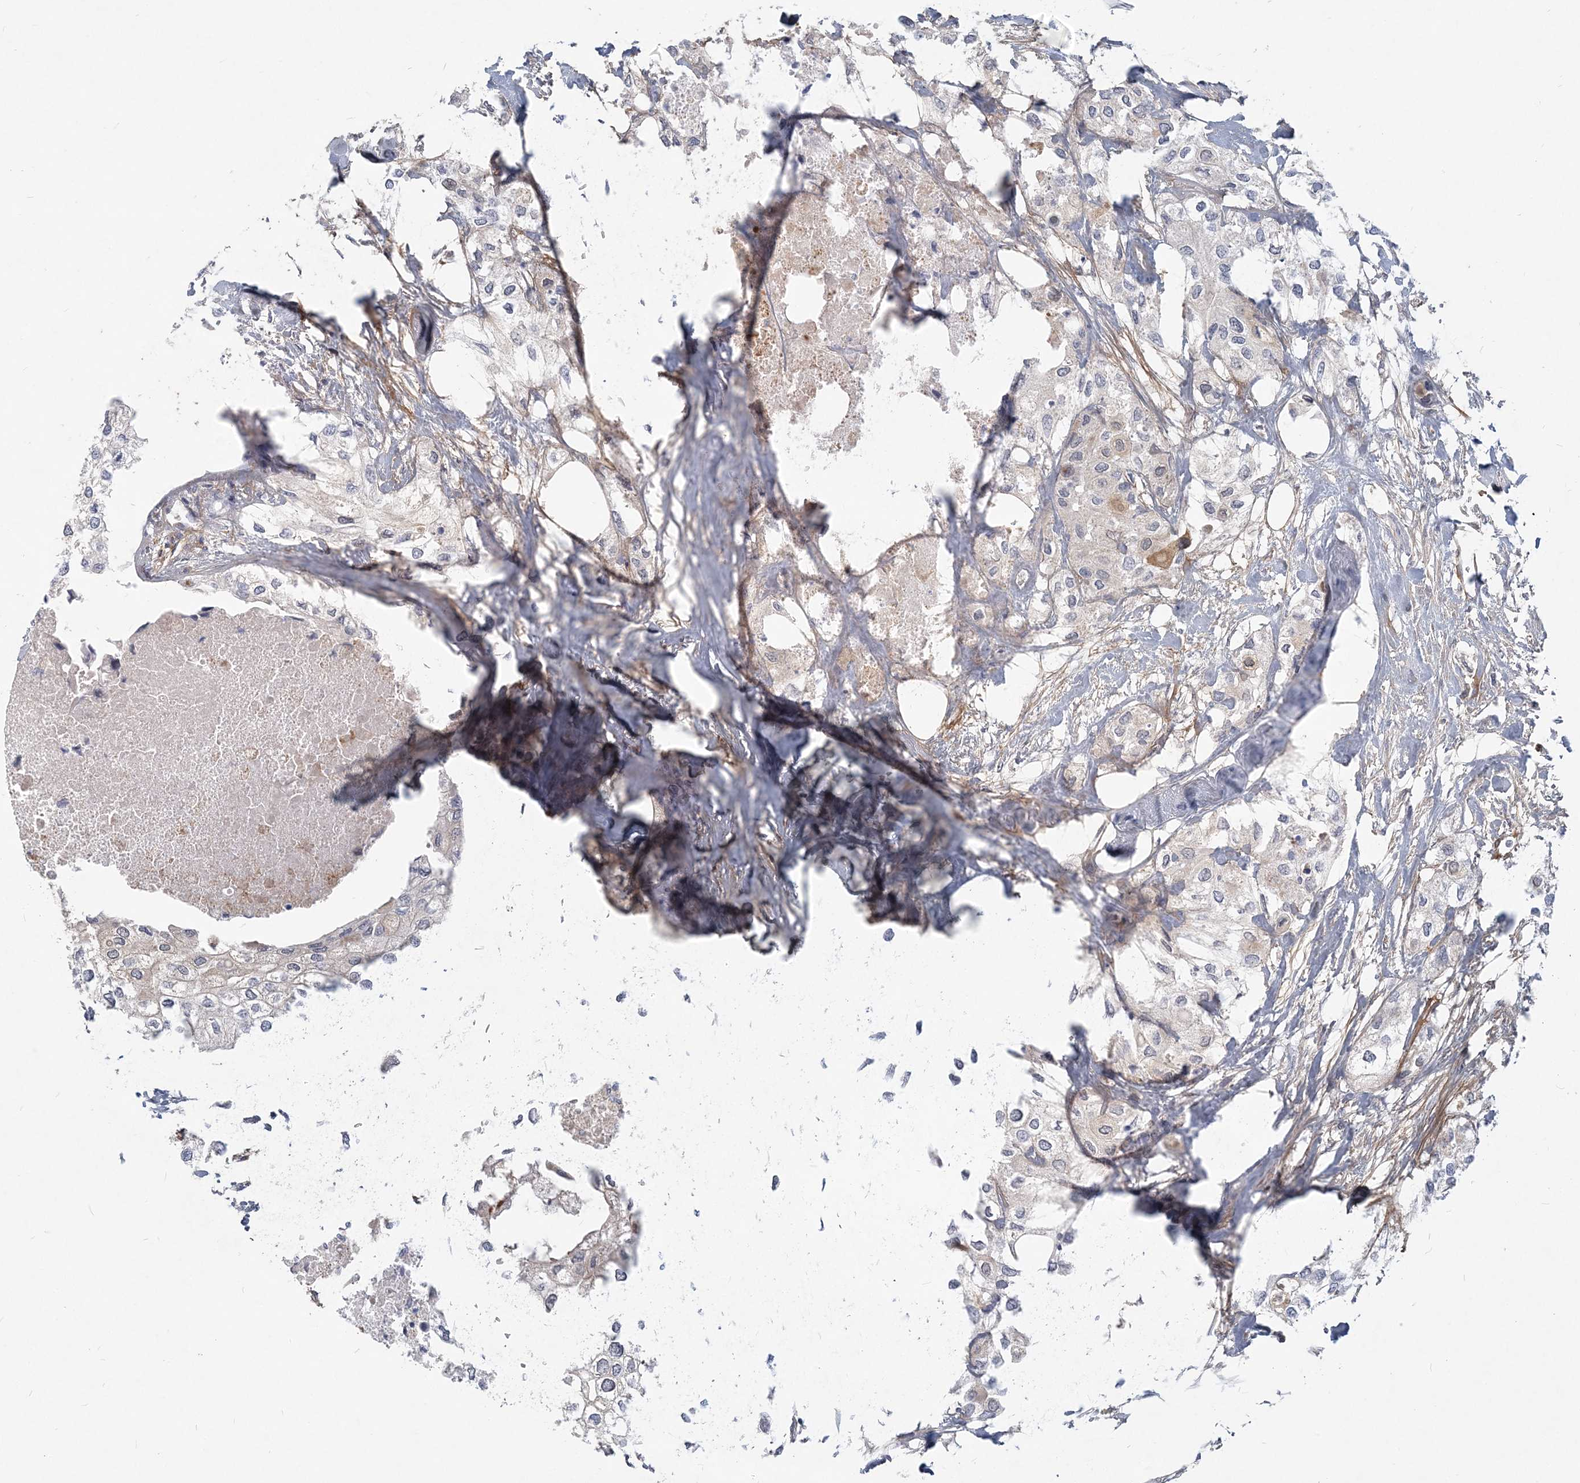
{"staining": {"intensity": "negative", "quantity": "none", "location": "none"}, "tissue": "urothelial cancer", "cell_type": "Tumor cells", "image_type": "cancer", "snomed": [{"axis": "morphology", "description": "Urothelial carcinoma, High grade"}, {"axis": "topography", "description": "Urinary bladder"}], "caption": "Immunohistochemical staining of urothelial cancer shows no significant staining in tumor cells.", "gene": "GMPPA", "patient": {"sex": "male", "age": 64}}